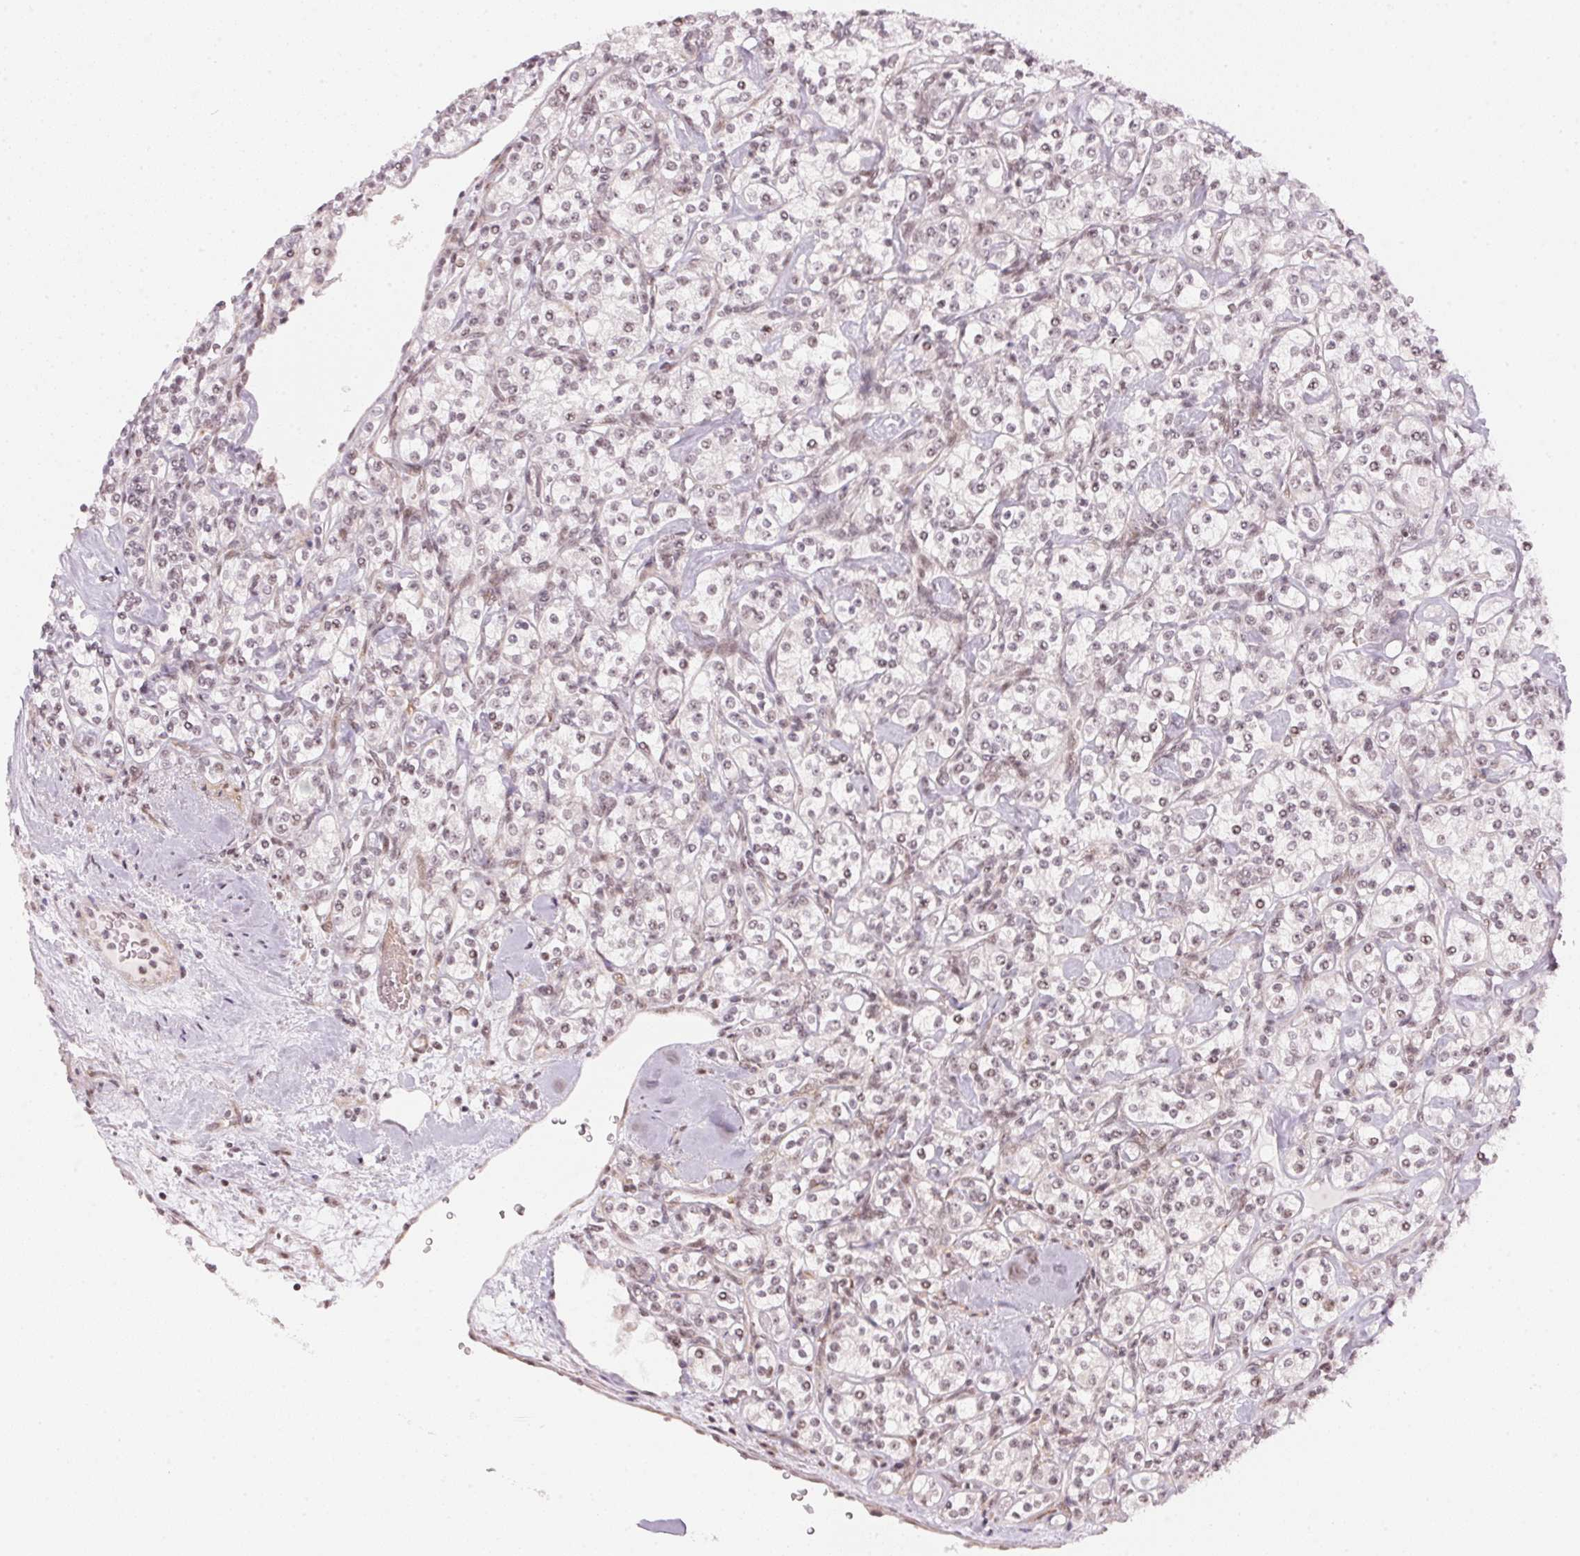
{"staining": {"intensity": "weak", "quantity": "<25%", "location": "nuclear"}, "tissue": "renal cancer", "cell_type": "Tumor cells", "image_type": "cancer", "snomed": [{"axis": "morphology", "description": "Adenocarcinoma, NOS"}, {"axis": "topography", "description": "Kidney"}], "caption": "Immunohistochemistry (IHC) photomicrograph of neoplastic tissue: human renal cancer (adenocarcinoma) stained with DAB (3,3'-diaminobenzidine) exhibits no significant protein positivity in tumor cells. (DAB immunohistochemistry, high magnification).", "gene": "KAT6A", "patient": {"sex": "male", "age": 77}}